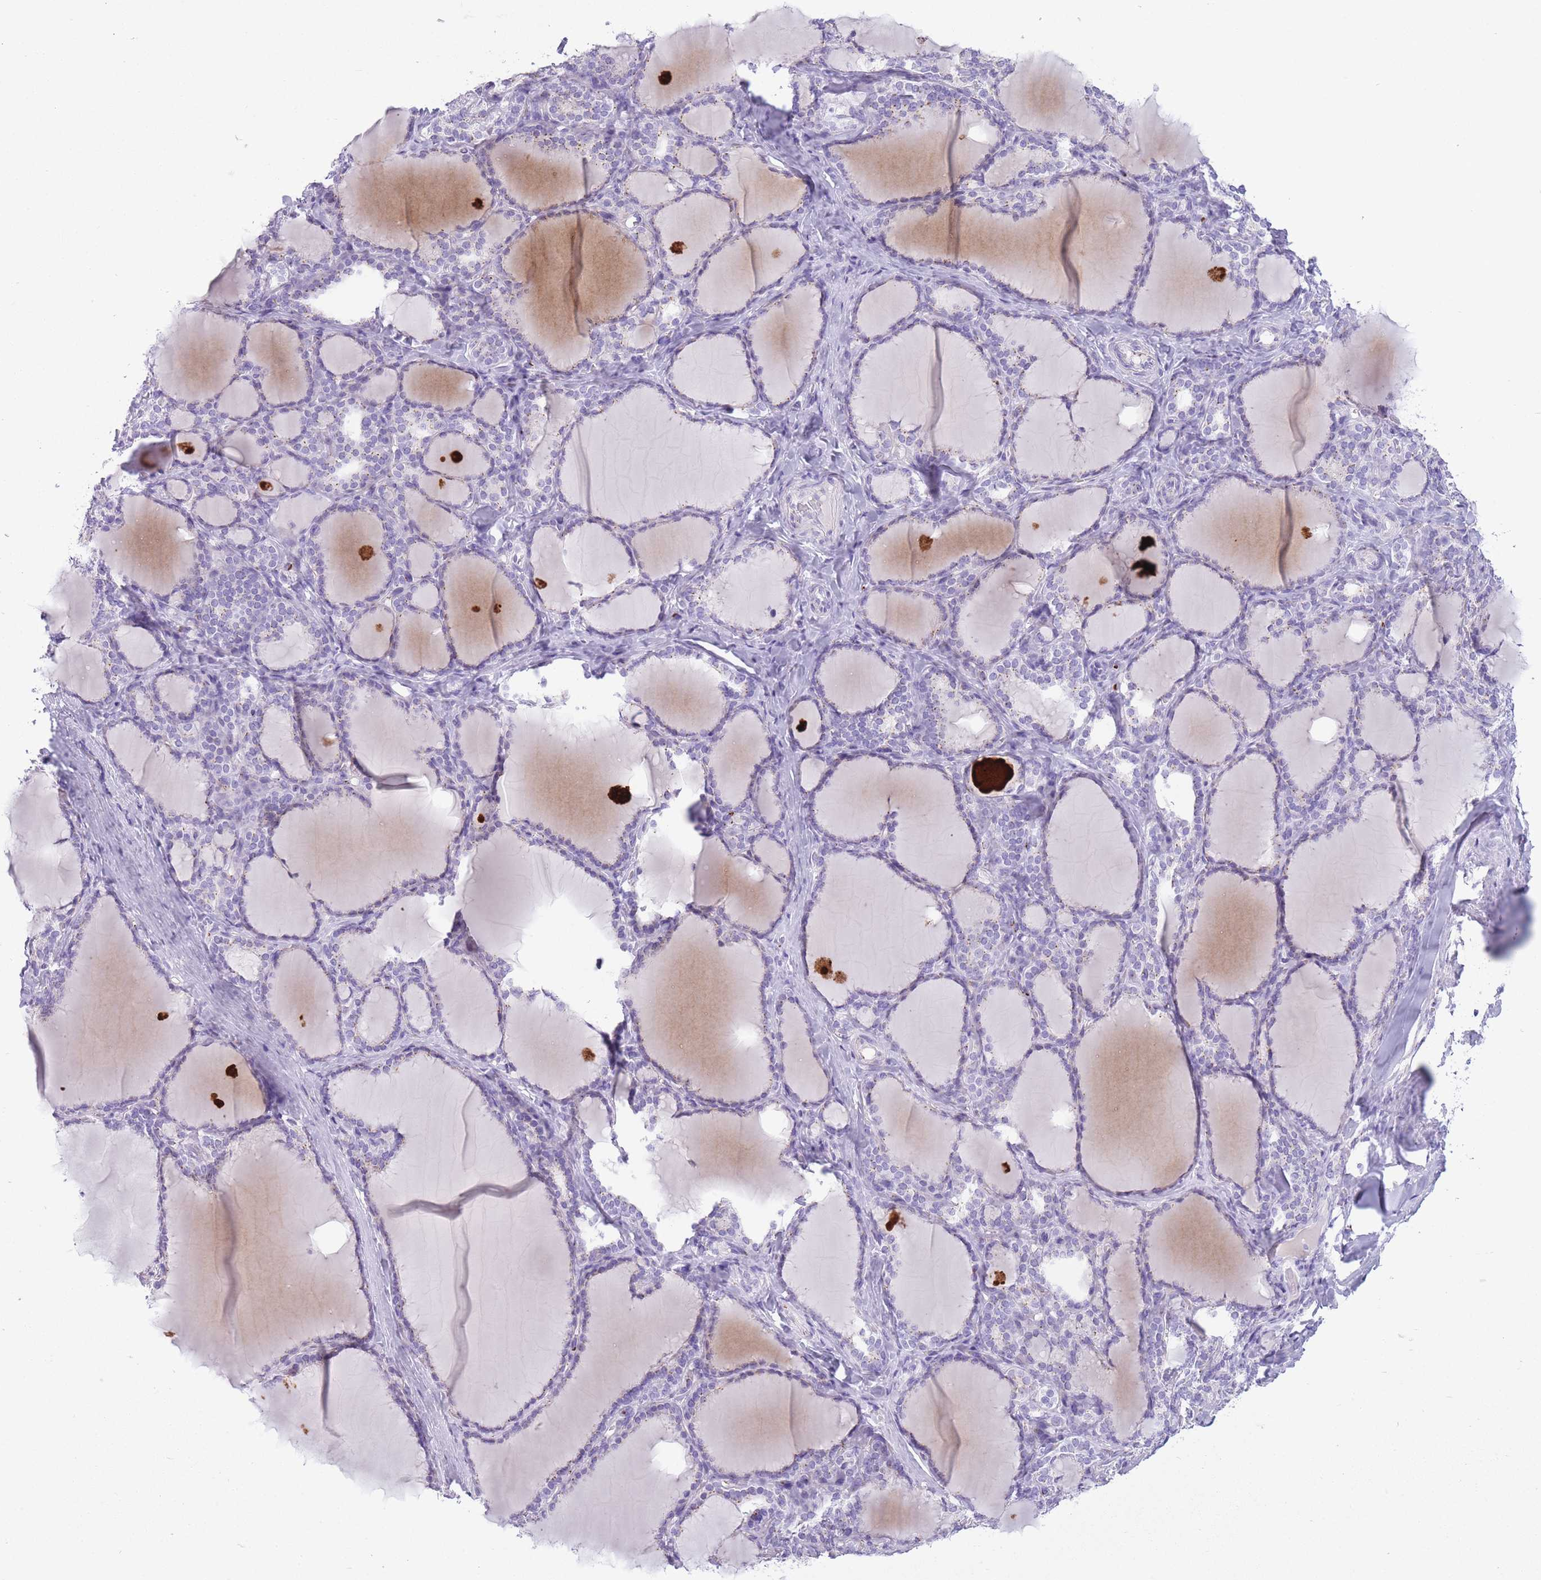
{"staining": {"intensity": "negative", "quantity": "none", "location": "none"}, "tissue": "thyroid gland", "cell_type": "Glandular cells", "image_type": "normal", "snomed": [{"axis": "morphology", "description": "Normal tissue, NOS"}, {"axis": "topography", "description": "Thyroid gland"}], "caption": "The histopathology image shows no staining of glandular cells in benign thyroid gland.", "gene": "B4GALT2", "patient": {"sex": "female", "age": 31}}